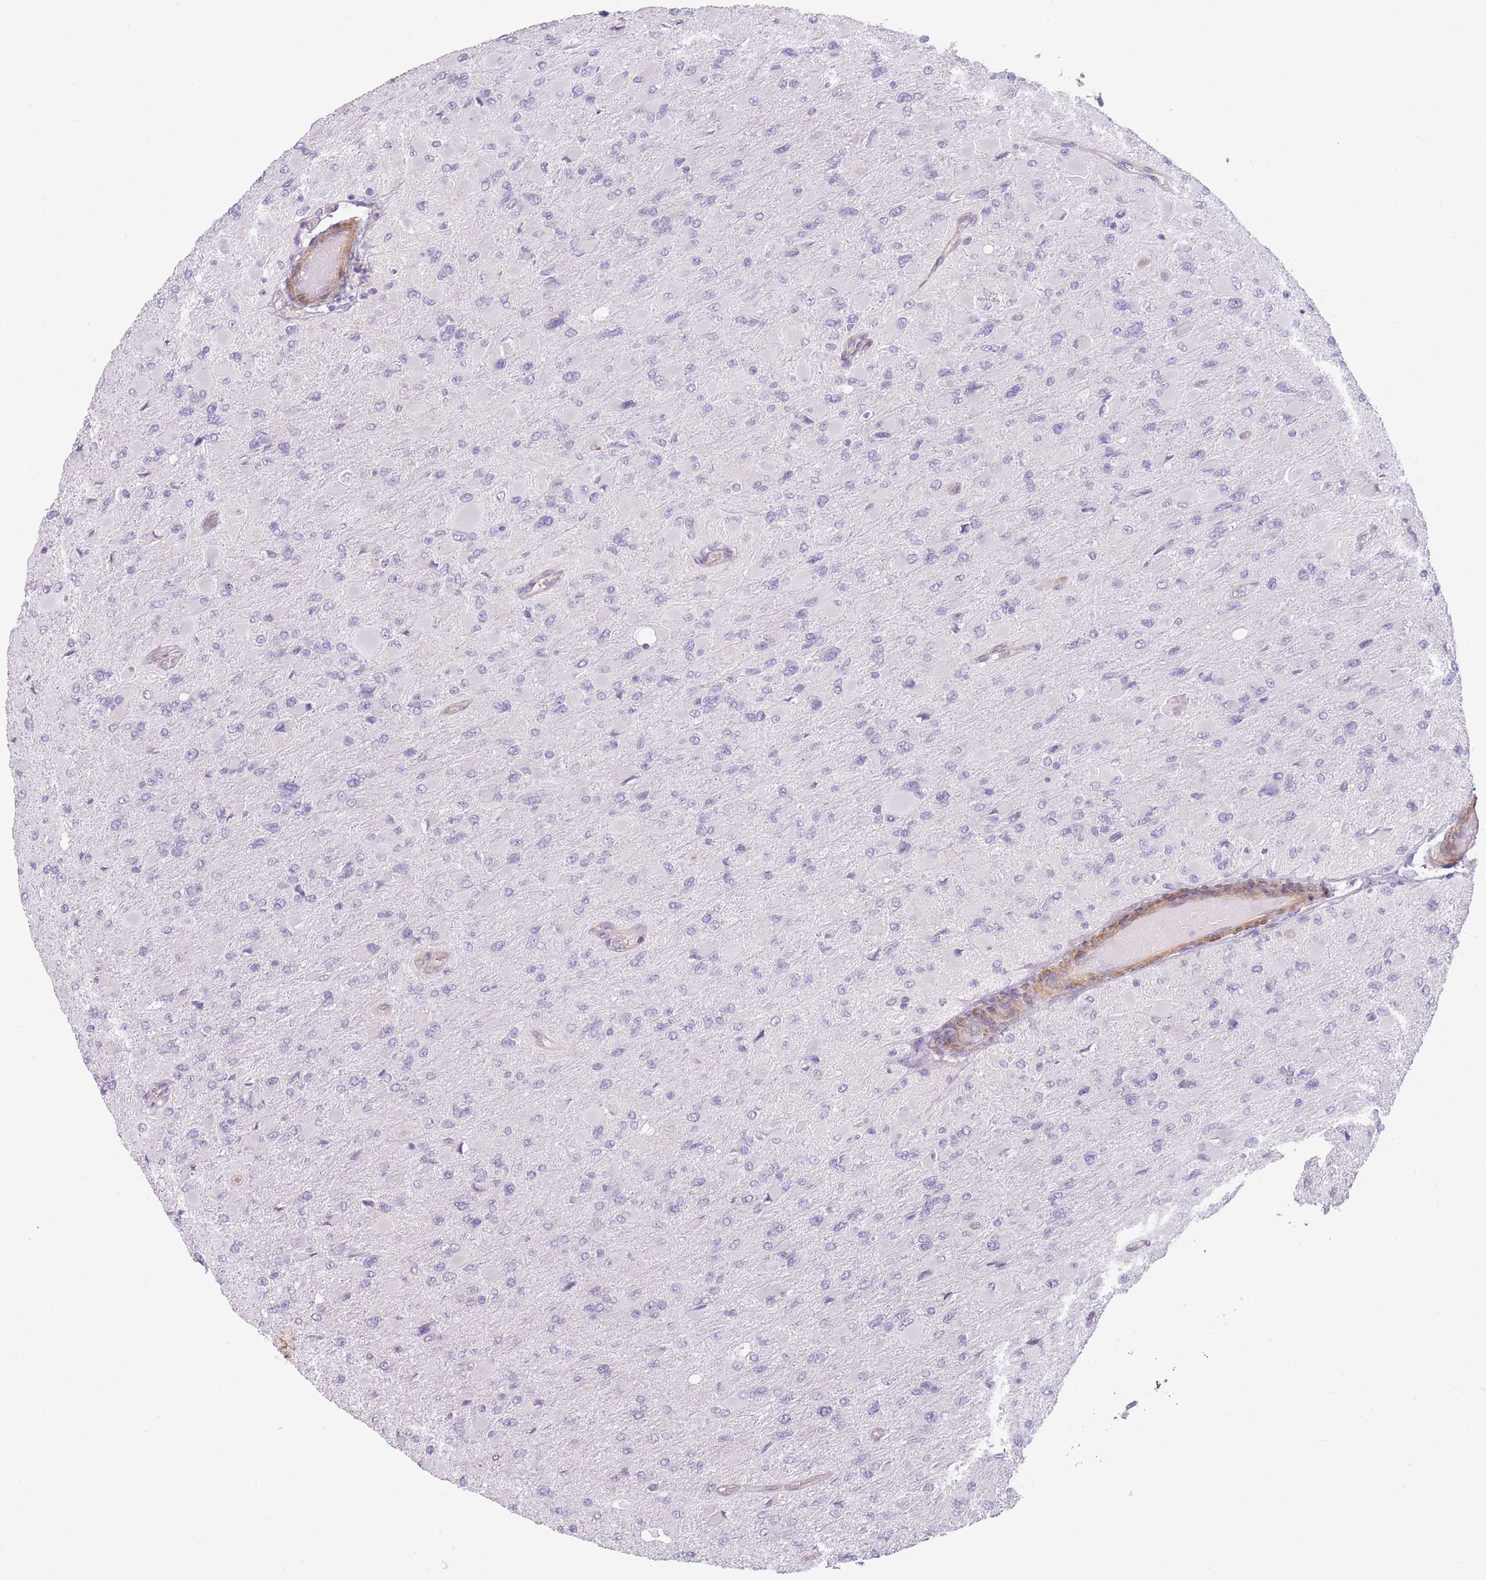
{"staining": {"intensity": "negative", "quantity": "none", "location": "none"}, "tissue": "glioma", "cell_type": "Tumor cells", "image_type": "cancer", "snomed": [{"axis": "morphology", "description": "Glioma, malignant, High grade"}, {"axis": "topography", "description": "Cerebral cortex"}], "caption": "Tumor cells show no significant staining in malignant glioma (high-grade).", "gene": "OR6B3", "patient": {"sex": "female", "age": 36}}